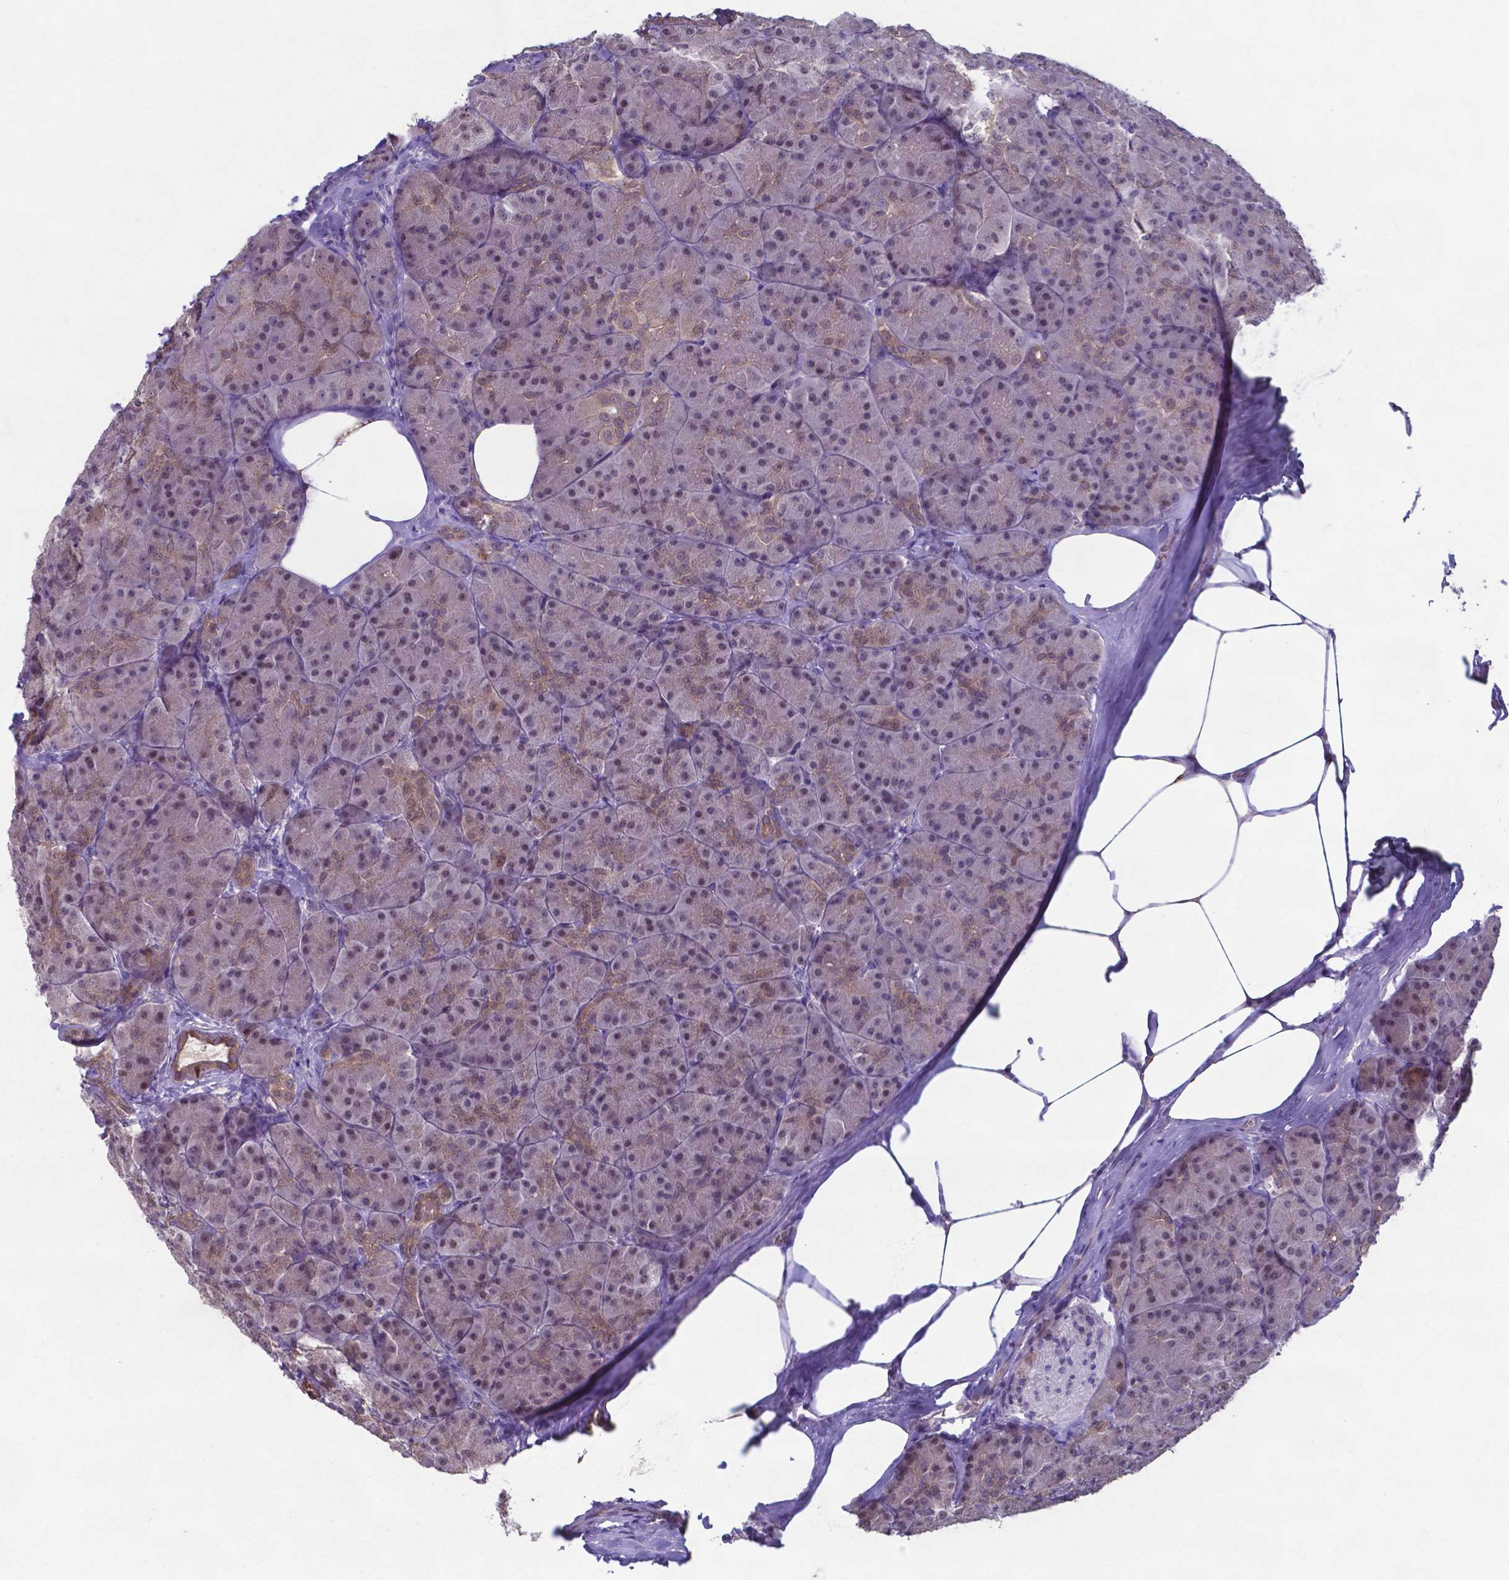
{"staining": {"intensity": "negative", "quantity": "none", "location": "none"}, "tissue": "pancreas", "cell_type": "Exocrine glandular cells", "image_type": "normal", "snomed": [{"axis": "morphology", "description": "Normal tissue, NOS"}, {"axis": "topography", "description": "Pancreas"}], "caption": "This is an IHC image of normal human pancreas. There is no staining in exocrine glandular cells.", "gene": "TYRO3", "patient": {"sex": "male", "age": 57}}